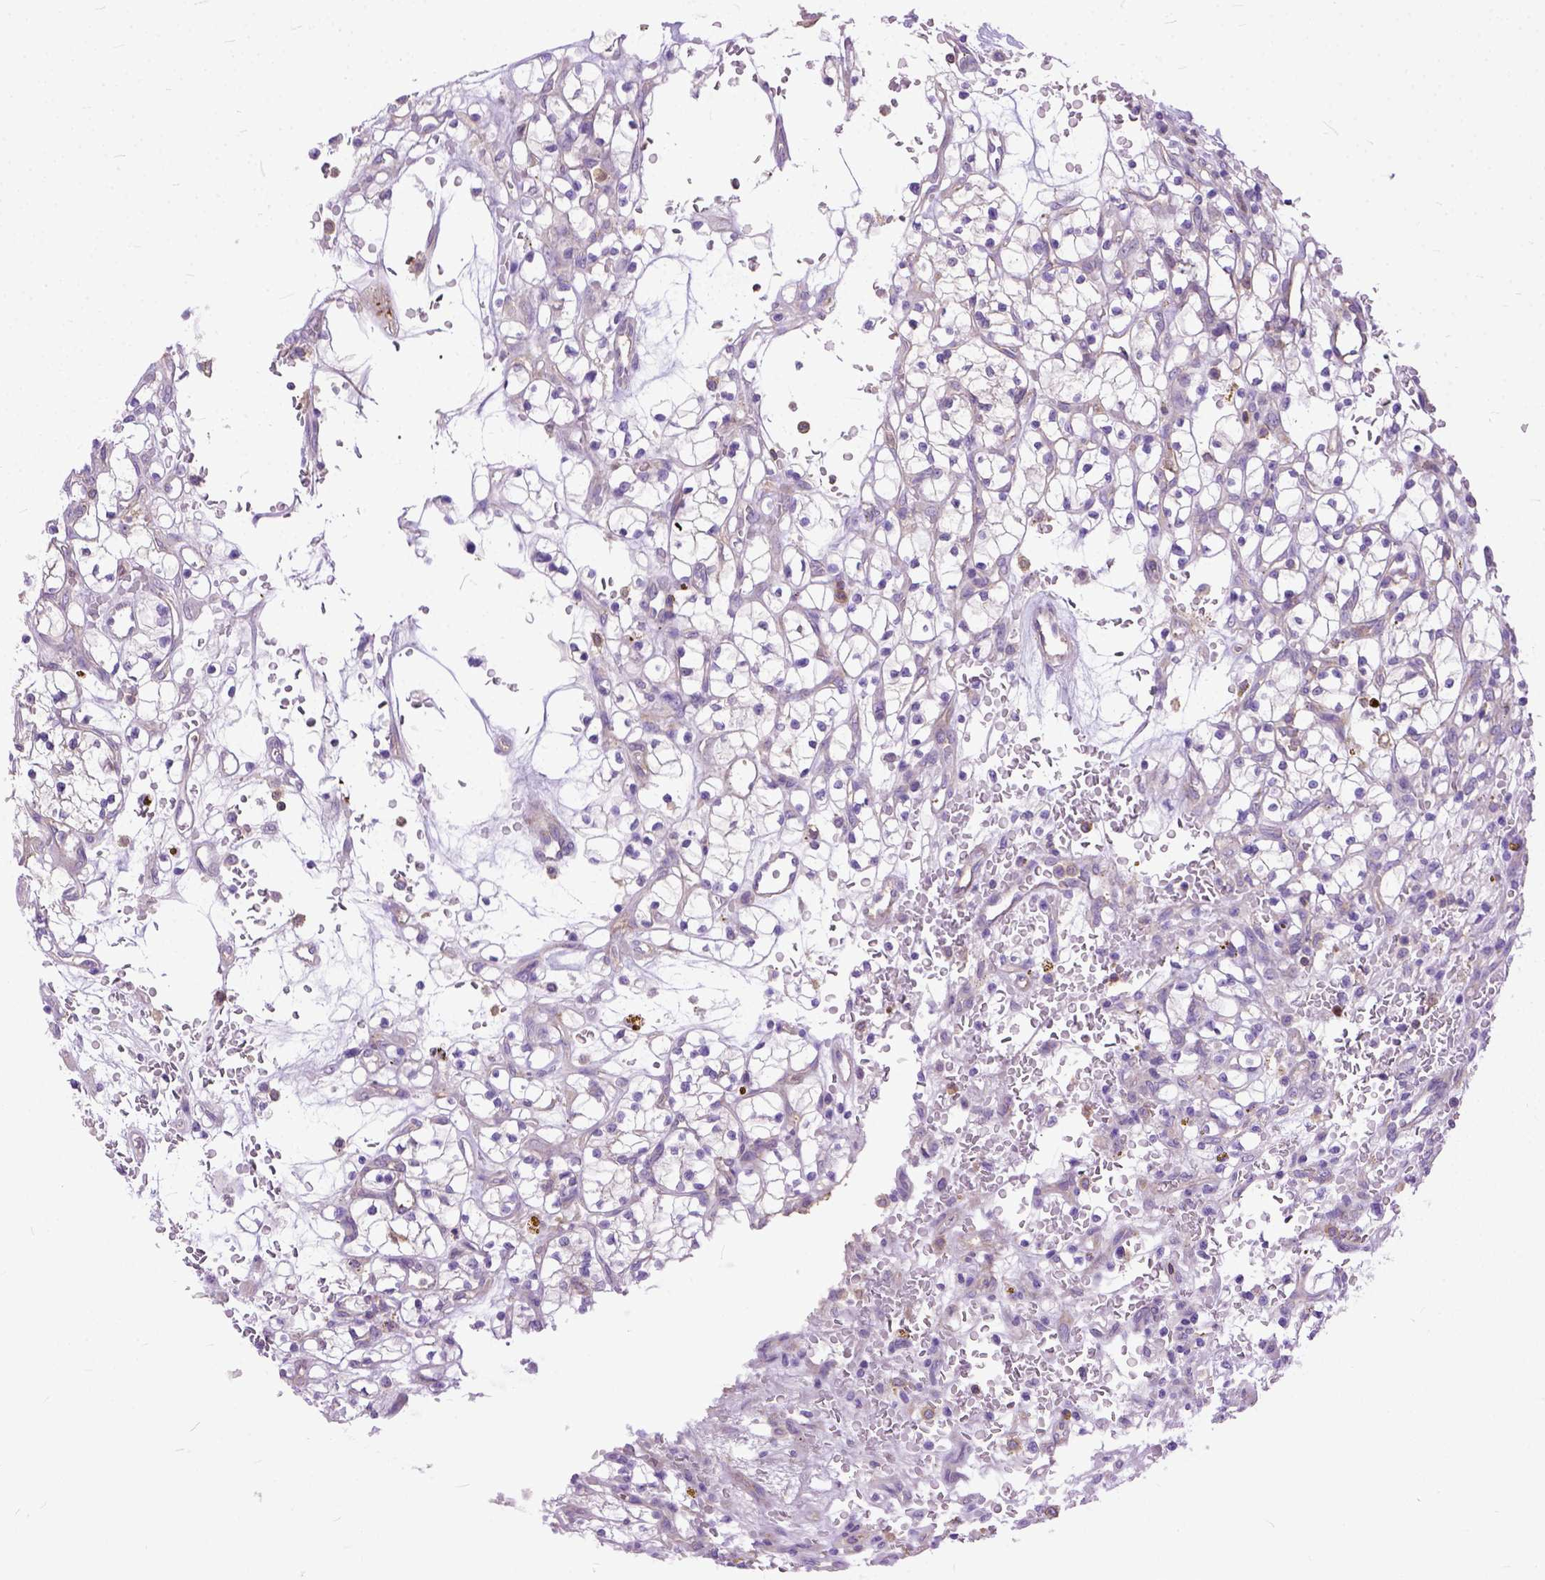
{"staining": {"intensity": "negative", "quantity": "none", "location": "none"}, "tissue": "renal cancer", "cell_type": "Tumor cells", "image_type": "cancer", "snomed": [{"axis": "morphology", "description": "Adenocarcinoma, NOS"}, {"axis": "topography", "description": "Kidney"}], "caption": "Immunohistochemistry (IHC) image of renal adenocarcinoma stained for a protein (brown), which shows no staining in tumor cells.", "gene": "NAMPT", "patient": {"sex": "female", "age": 64}}